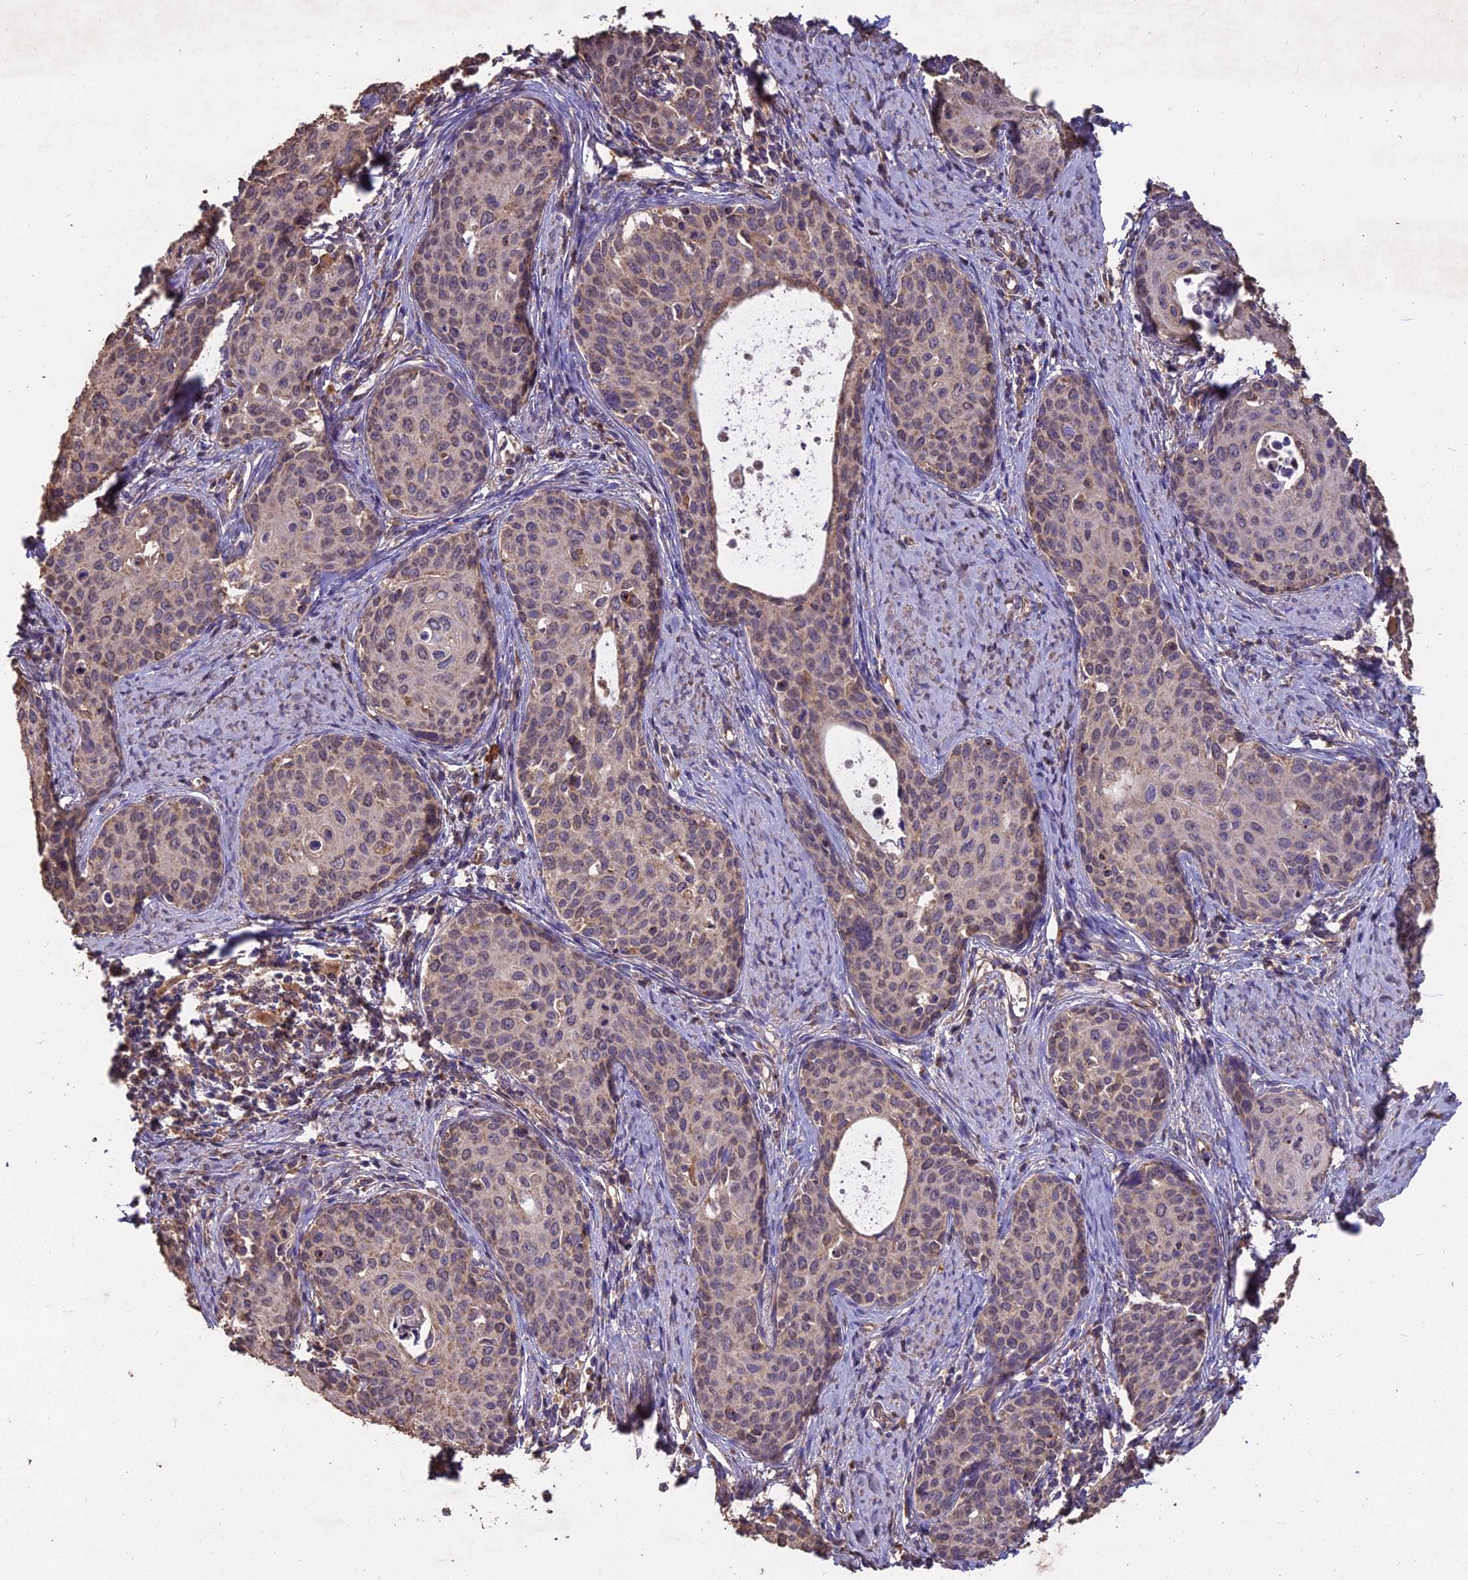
{"staining": {"intensity": "weak", "quantity": "25%-75%", "location": "cytoplasmic/membranous"}, "tissue": "cervical cancer", "cell_type": "Tumor cells", "image_type": "cancer", "snomed": [{"axis": "morphology", "description": "Squamous cell carcinoma, NOS"}, {"axis": "topography", "description": "Cervix"}], "caption": "Weak cytoplasmic/membranous protein expression is seen in approximately 25%-75% of tumor cells in cervical squamous cell carcinoma.", "gene": "CEMIP2", "patient": {"sex": "female", "age": 52}}